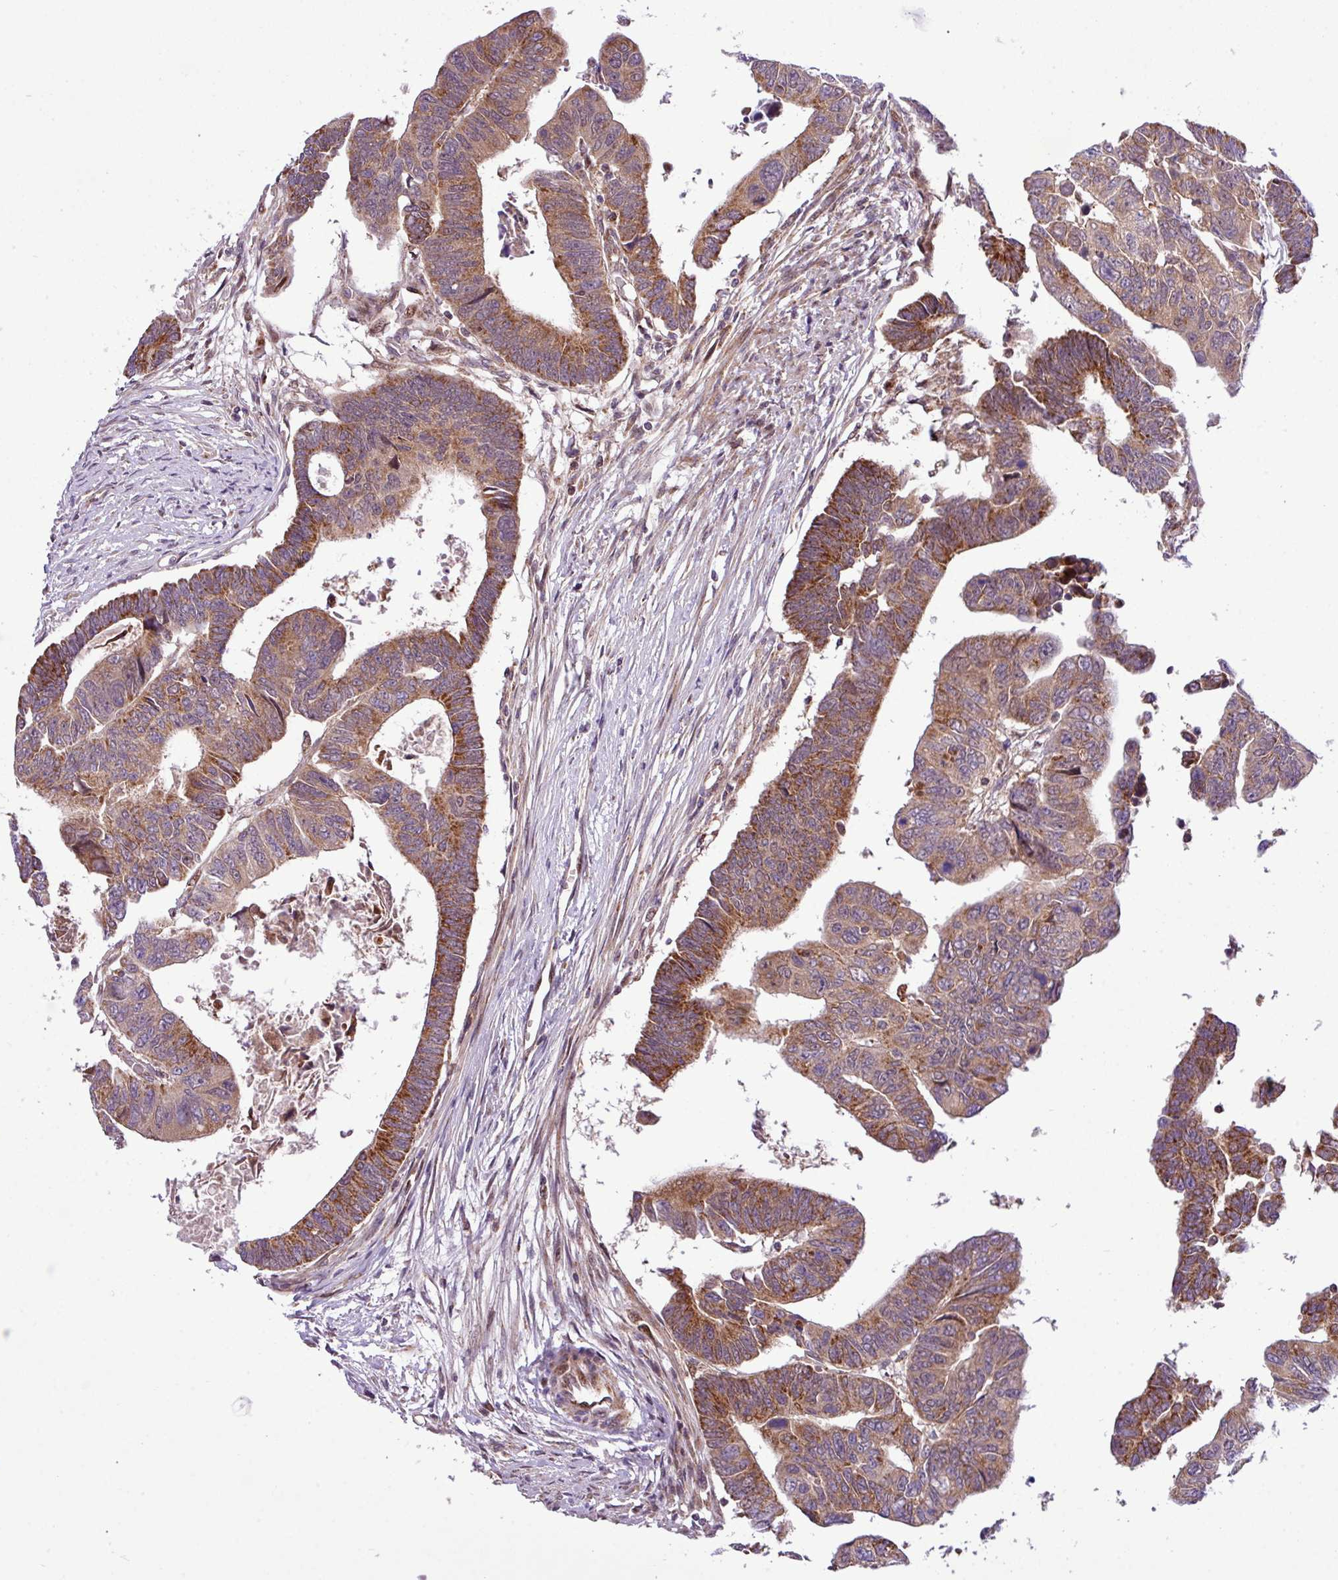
{"staining": {"intensity": "moderate", "quantity": ">75%", "location": "cytoplasmic/membranous"}, "tissue": "colorectal cancer", "cell_type": "Tumor cells", "image_type": "cancer", "snomed": [{"axis": "morphology", "description": "Adenocarcinoma, NOS"}, {"axis": "topography", "description": "Rectum"}], "caption": "Moderate cytoplasmic/membranous protein expression is appreciated in about >75% of tumor cells in colorectal adenocarcinoma. (DAB (3,3'-diaminobenzidine) IHC with brightfield microscopy, high magnification).", "gene": "B3GNT9", "patient": {"sex": "female", "age": 65}}